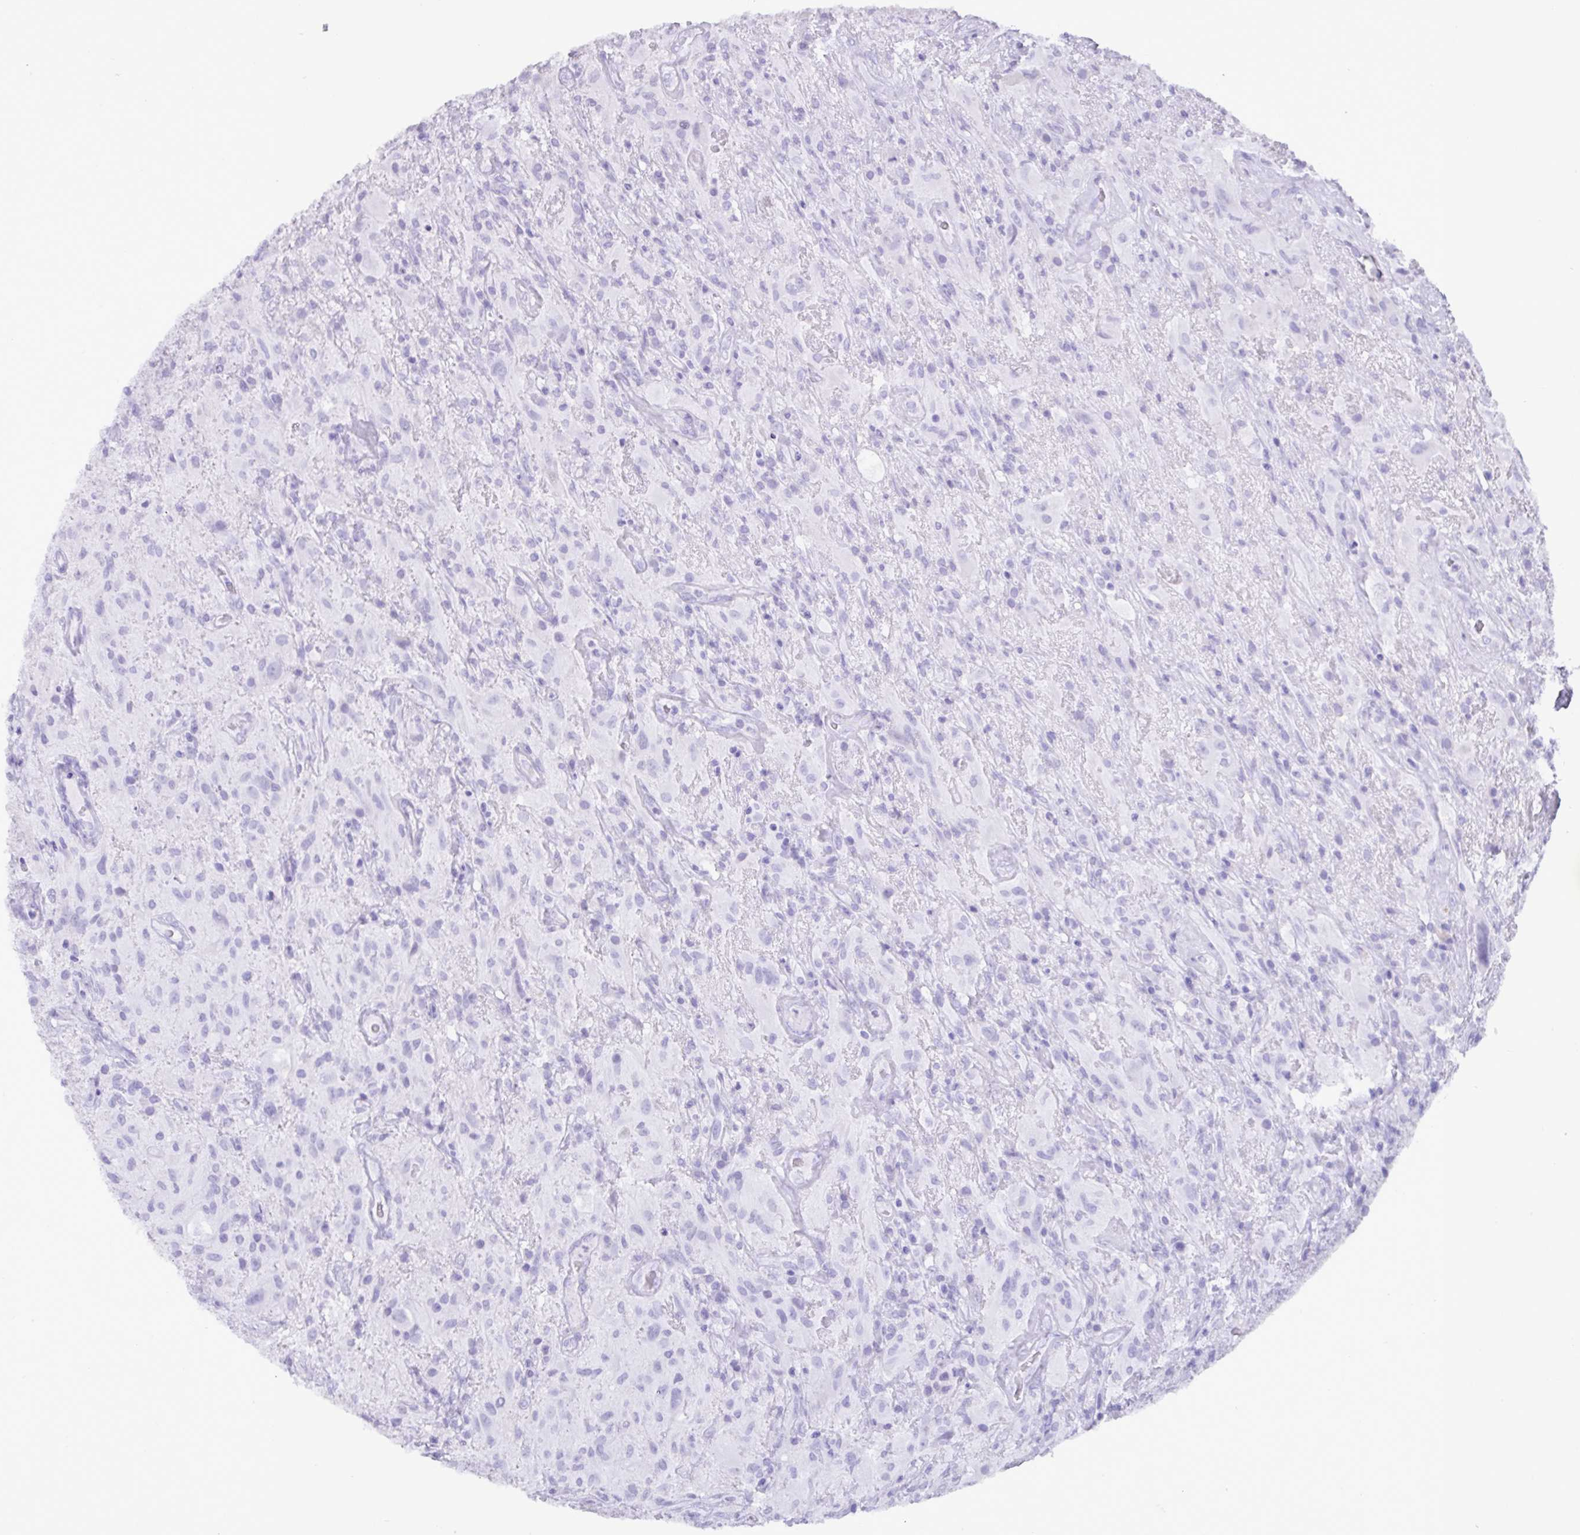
{"staining": {"intensity": "negative", "quantity": "none", "location": "none"}, "tissue": "glioma", "cell_type": "Tumor cells", "image_type": "cancer", "snomed": [{"axis": "morphology", "description": "Glioma, malignant, High grade"}, {"axis": "topography", "description": "Brain"}], "caption": "The immunohistochemistry (IHC) histopathology image has no significant expression in tumor cells of glioma tissue.", "gene": "C4orf33", "patient": {"sex": "male", "age": 46}}